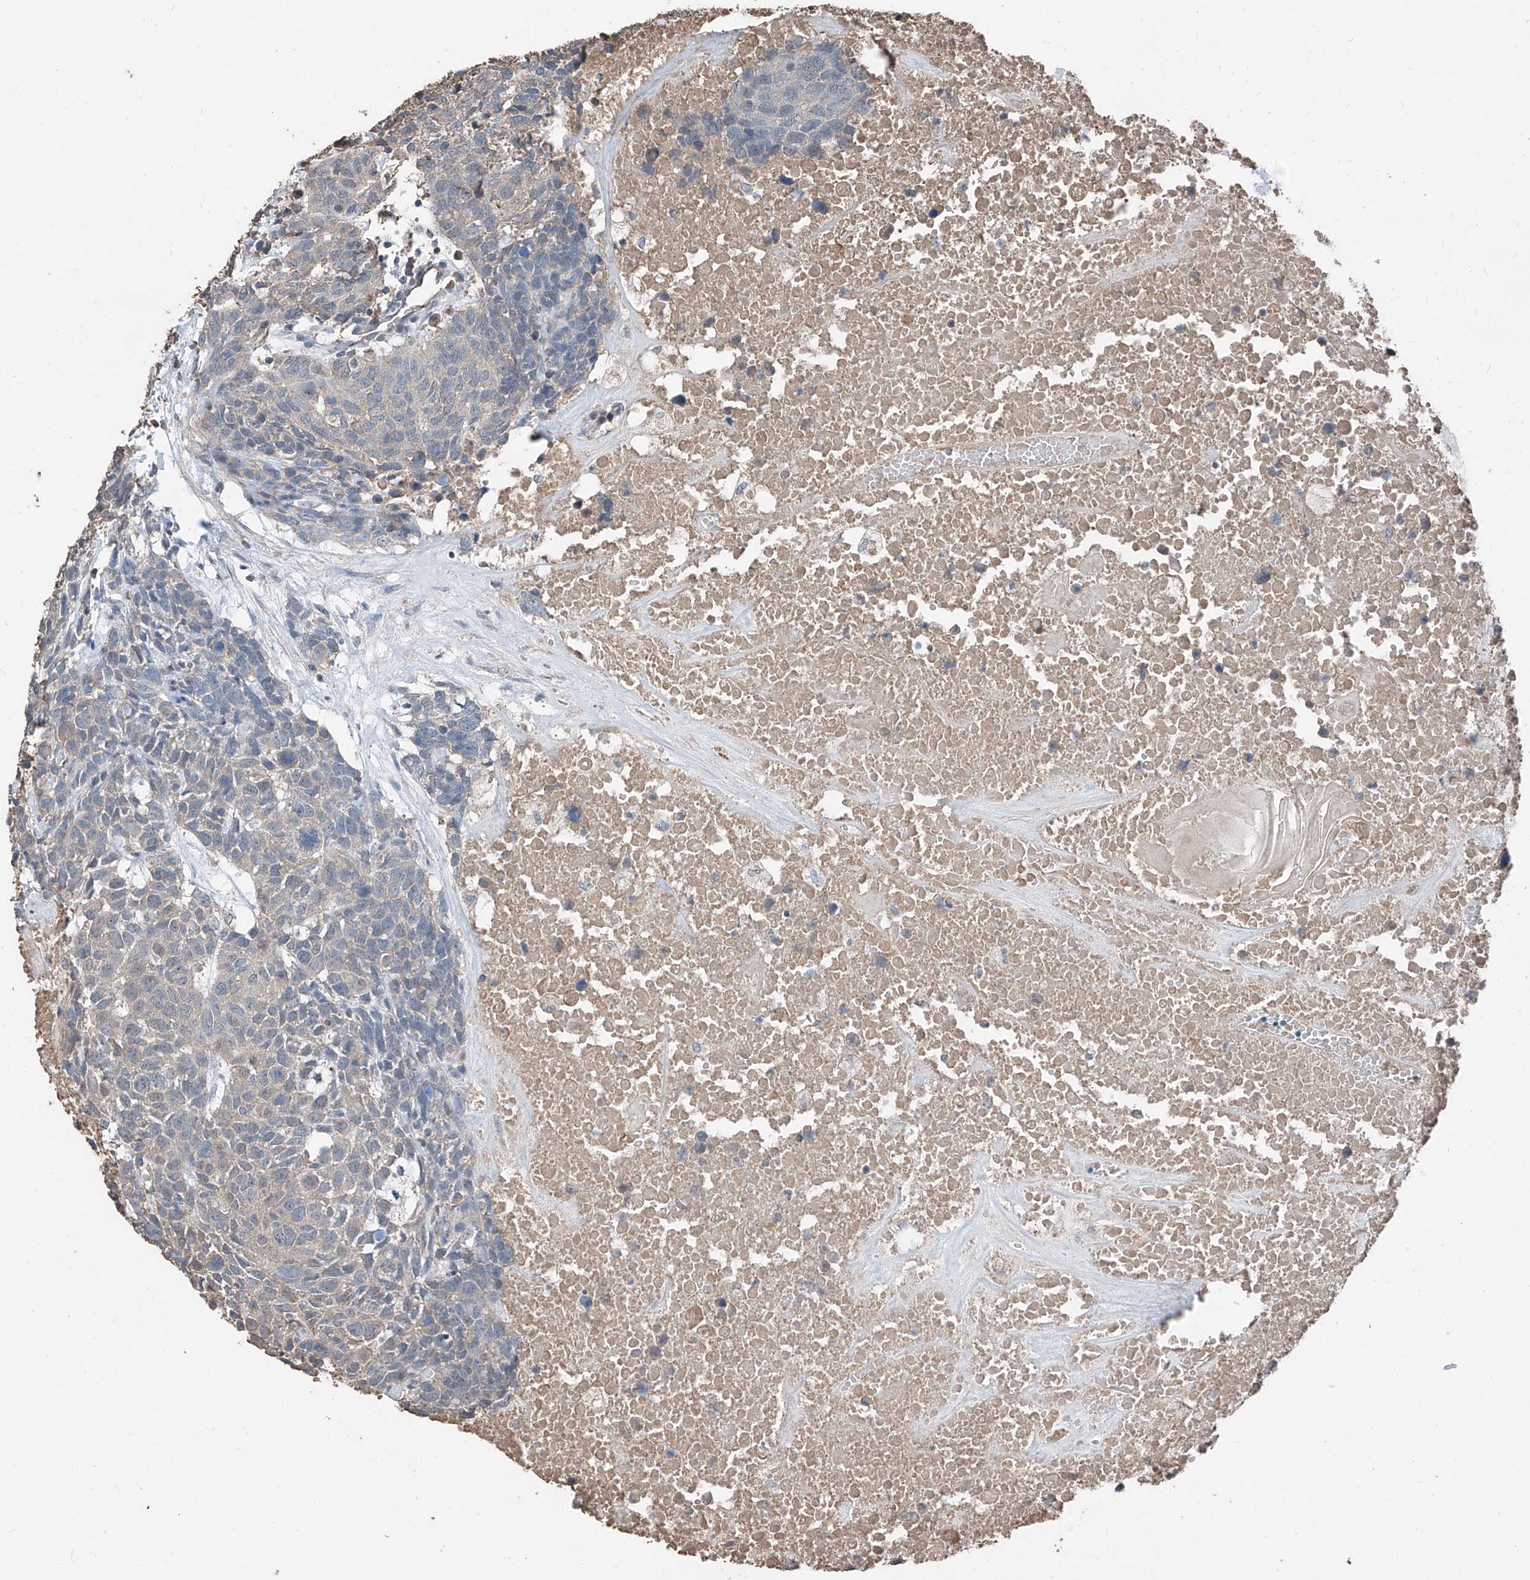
{"staining": {"intensity": "negative", "quantity": "none", "location": "none"}, "tissue": "head and neck cancer", "cell_type": "Tumor cells", "image_type": "cancer", "snomed": [{"axis": "morphology", "description": "Squamous cell carcinoma, NOS"}, {"axis": "topography", "description": "Head-Neck"}], "caption": "DAB immunohistochemical staining of head and neck cancer reveals no significant positivity in tumor cells.", "gene": "MAMLD1", "patient": {"sex": "male", "age": 66}}